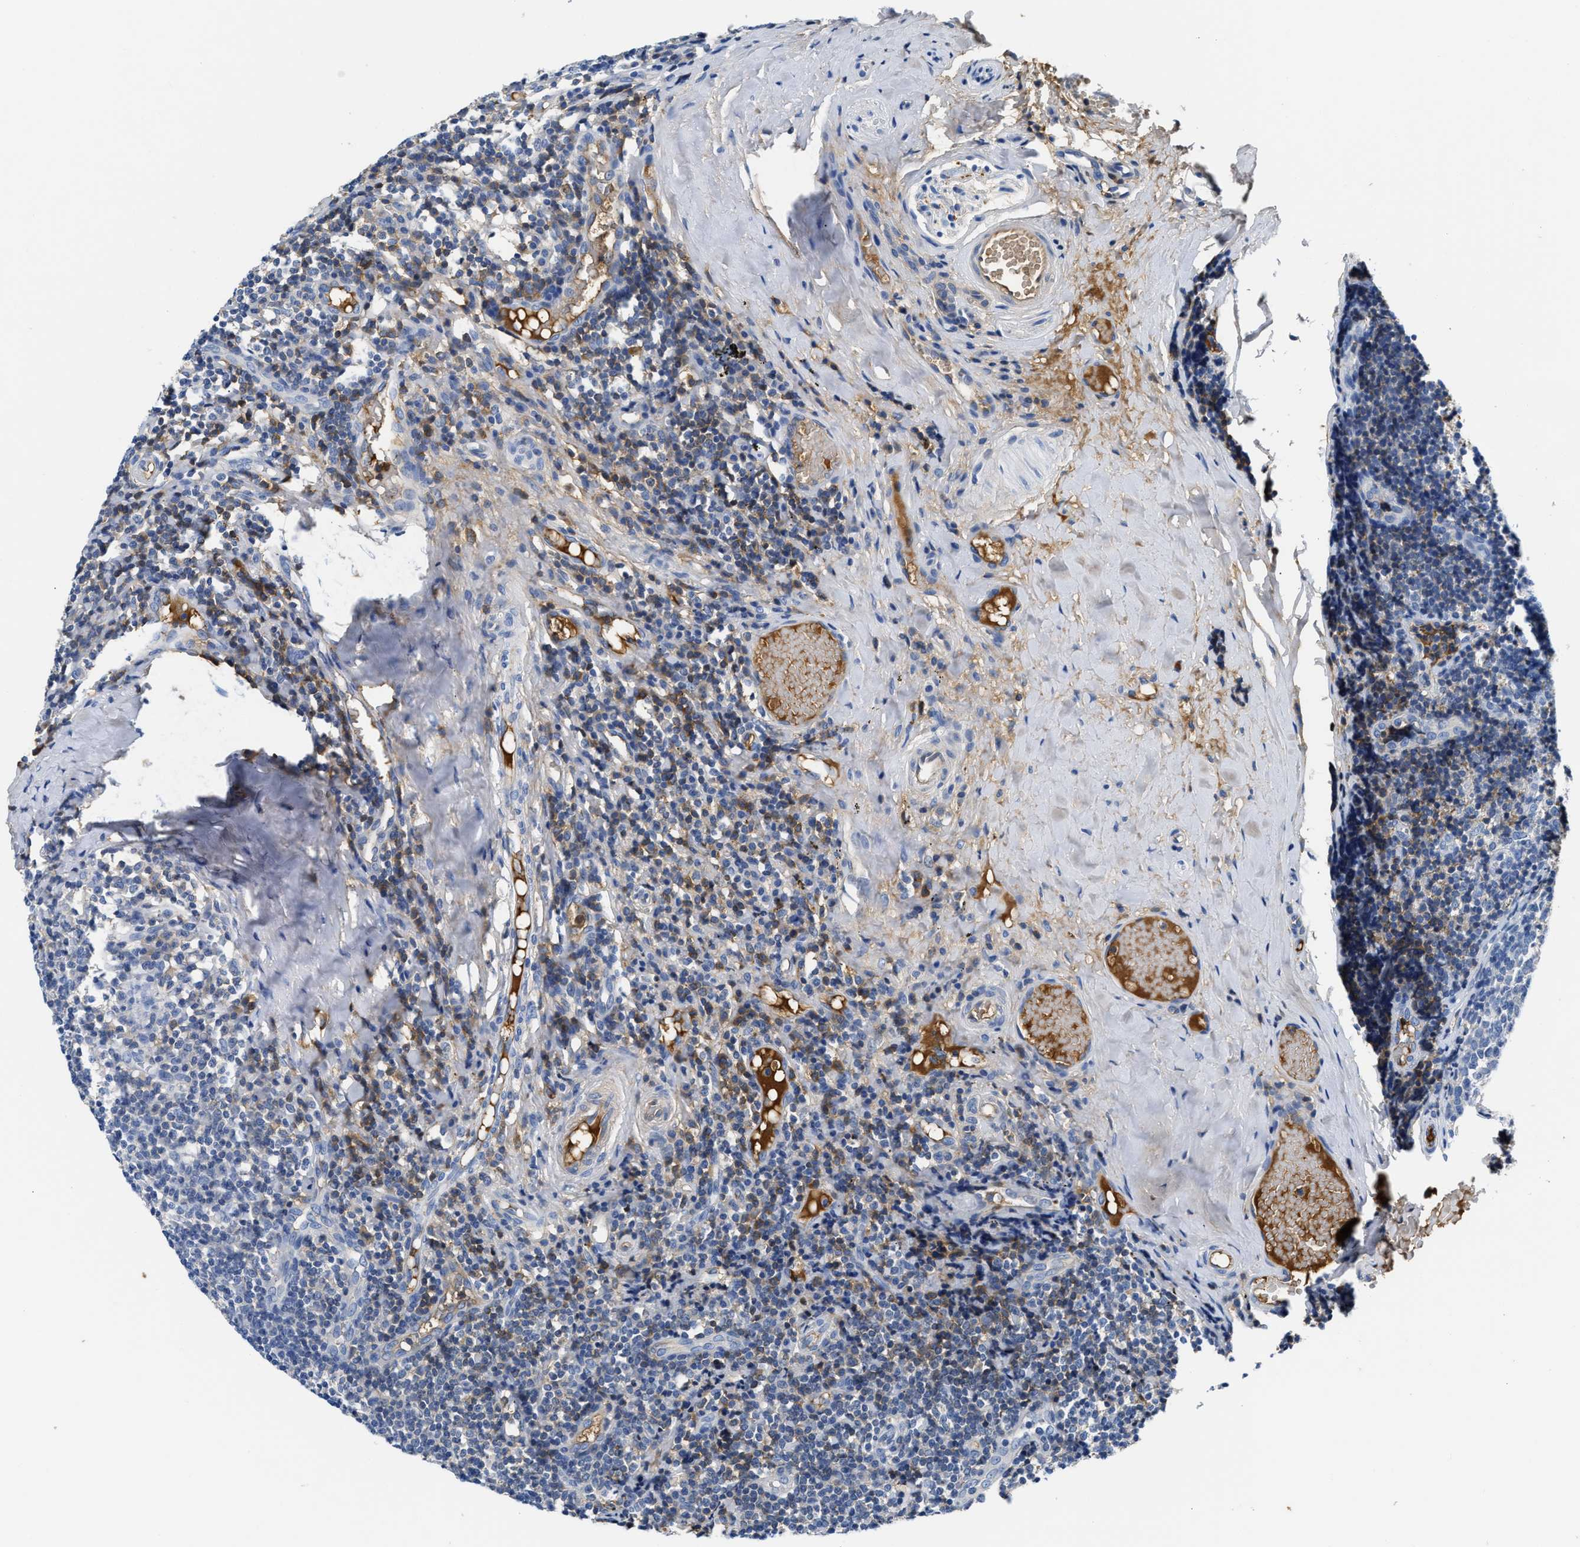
{"staining": {"intensity": "negative", "quantity": "none", "location": "none"}, "tissue": "tonsil", "cell_type": "Germinal center cells", "image_type": "normal", "snomed": [{"axis": "morphology", "description": "Normal tissue, NOS"}, {"axis": "topography", "description": "Tonsil"}], "caption": "The photomicrograph reveals no significant expression in germinal center cells of tonsil.", "gene": "GC", "patient": {"sex": "female", "age": 19}}